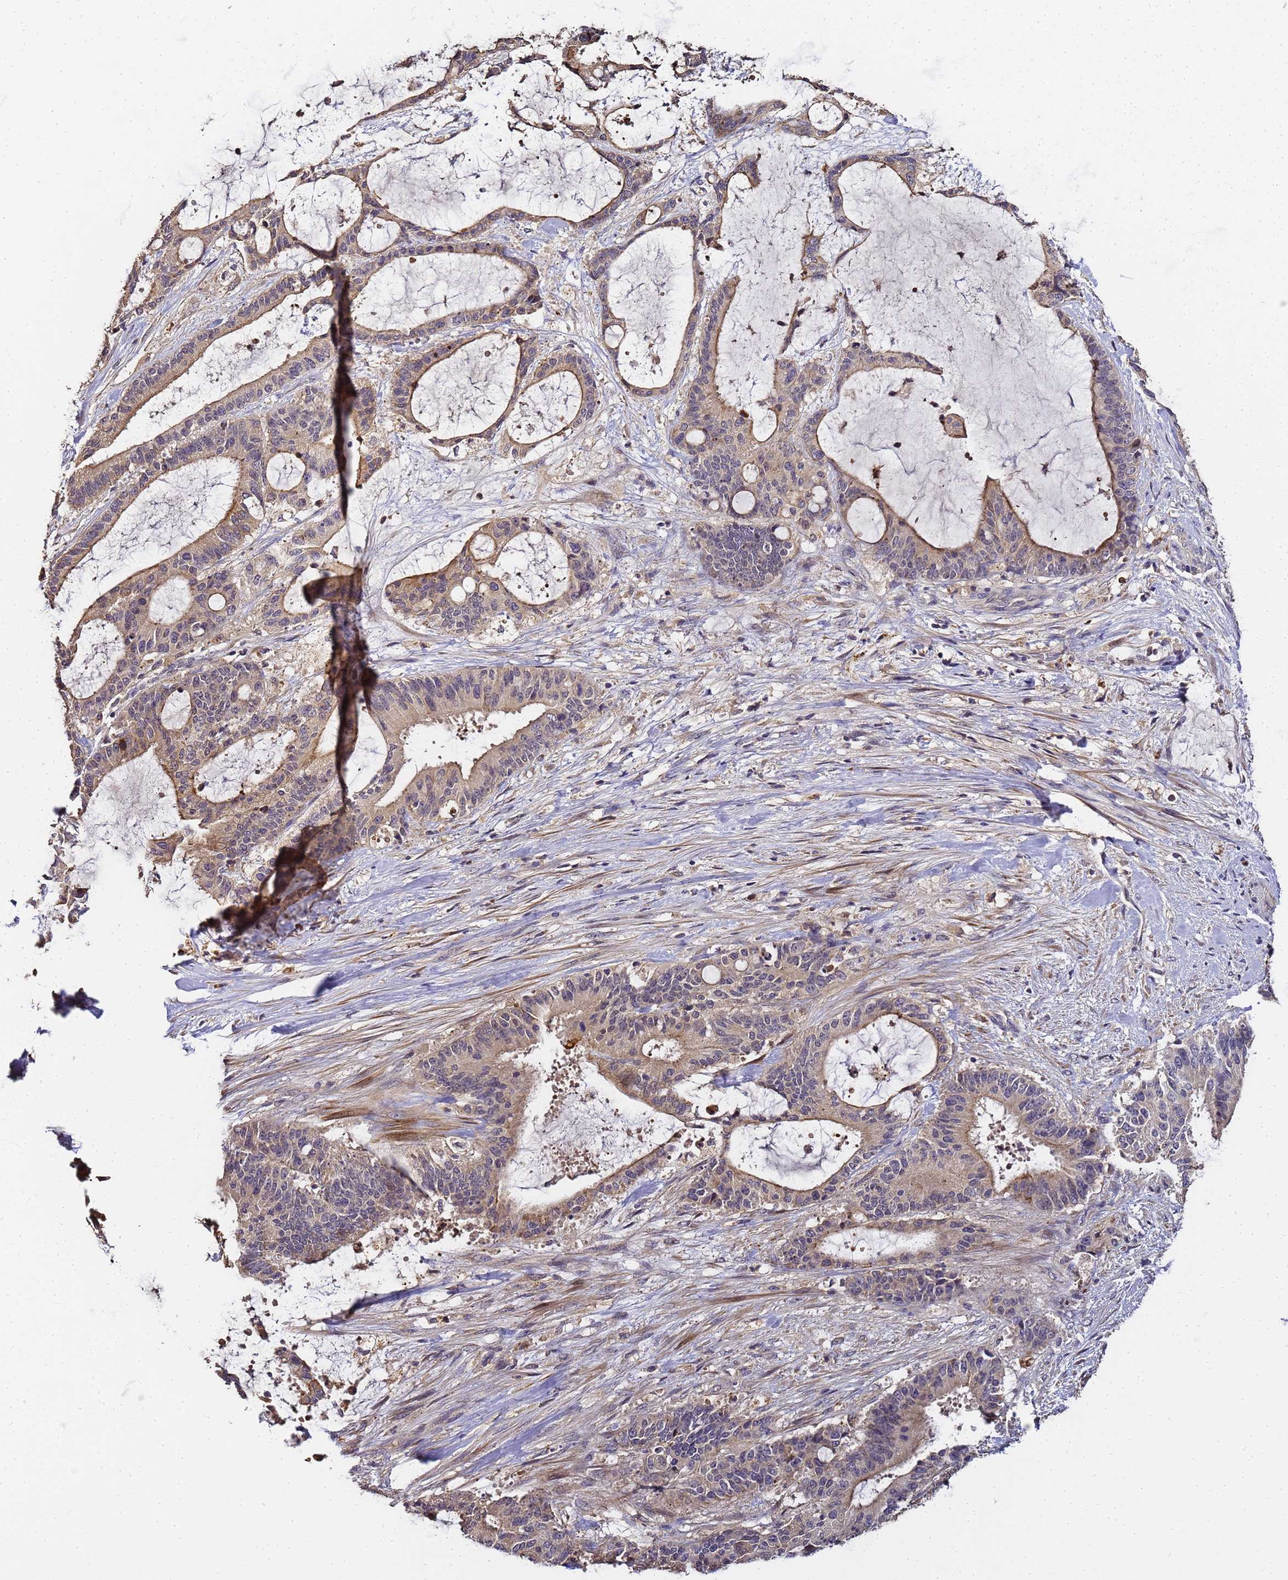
{"staining": {"intensity": "weak", "quantity": "25%-75%", "location": "cytoplasmic/membranous"}, "tissue": "liver cancer", "cell_type": "Tumor cells", "image_type": "cancer", "snomed": [{"axis": "morphology", "description": "Normal tissue, NOS"}, {"axis": "morphology", "description": "Cholangiocarcinoma"}, {"axis": "topography", "description": "Liver"}, {"axis": "topography", "description": "Peripheral nerve tissue"}], "caption": "A brown stain highlights weak cytoplasmic/membranous expression of a protein in liver cancer (cholangiocarcinoma) tumor cells.", "gene": "LGI4", "patient": {"sex": "female", "age": 73}}